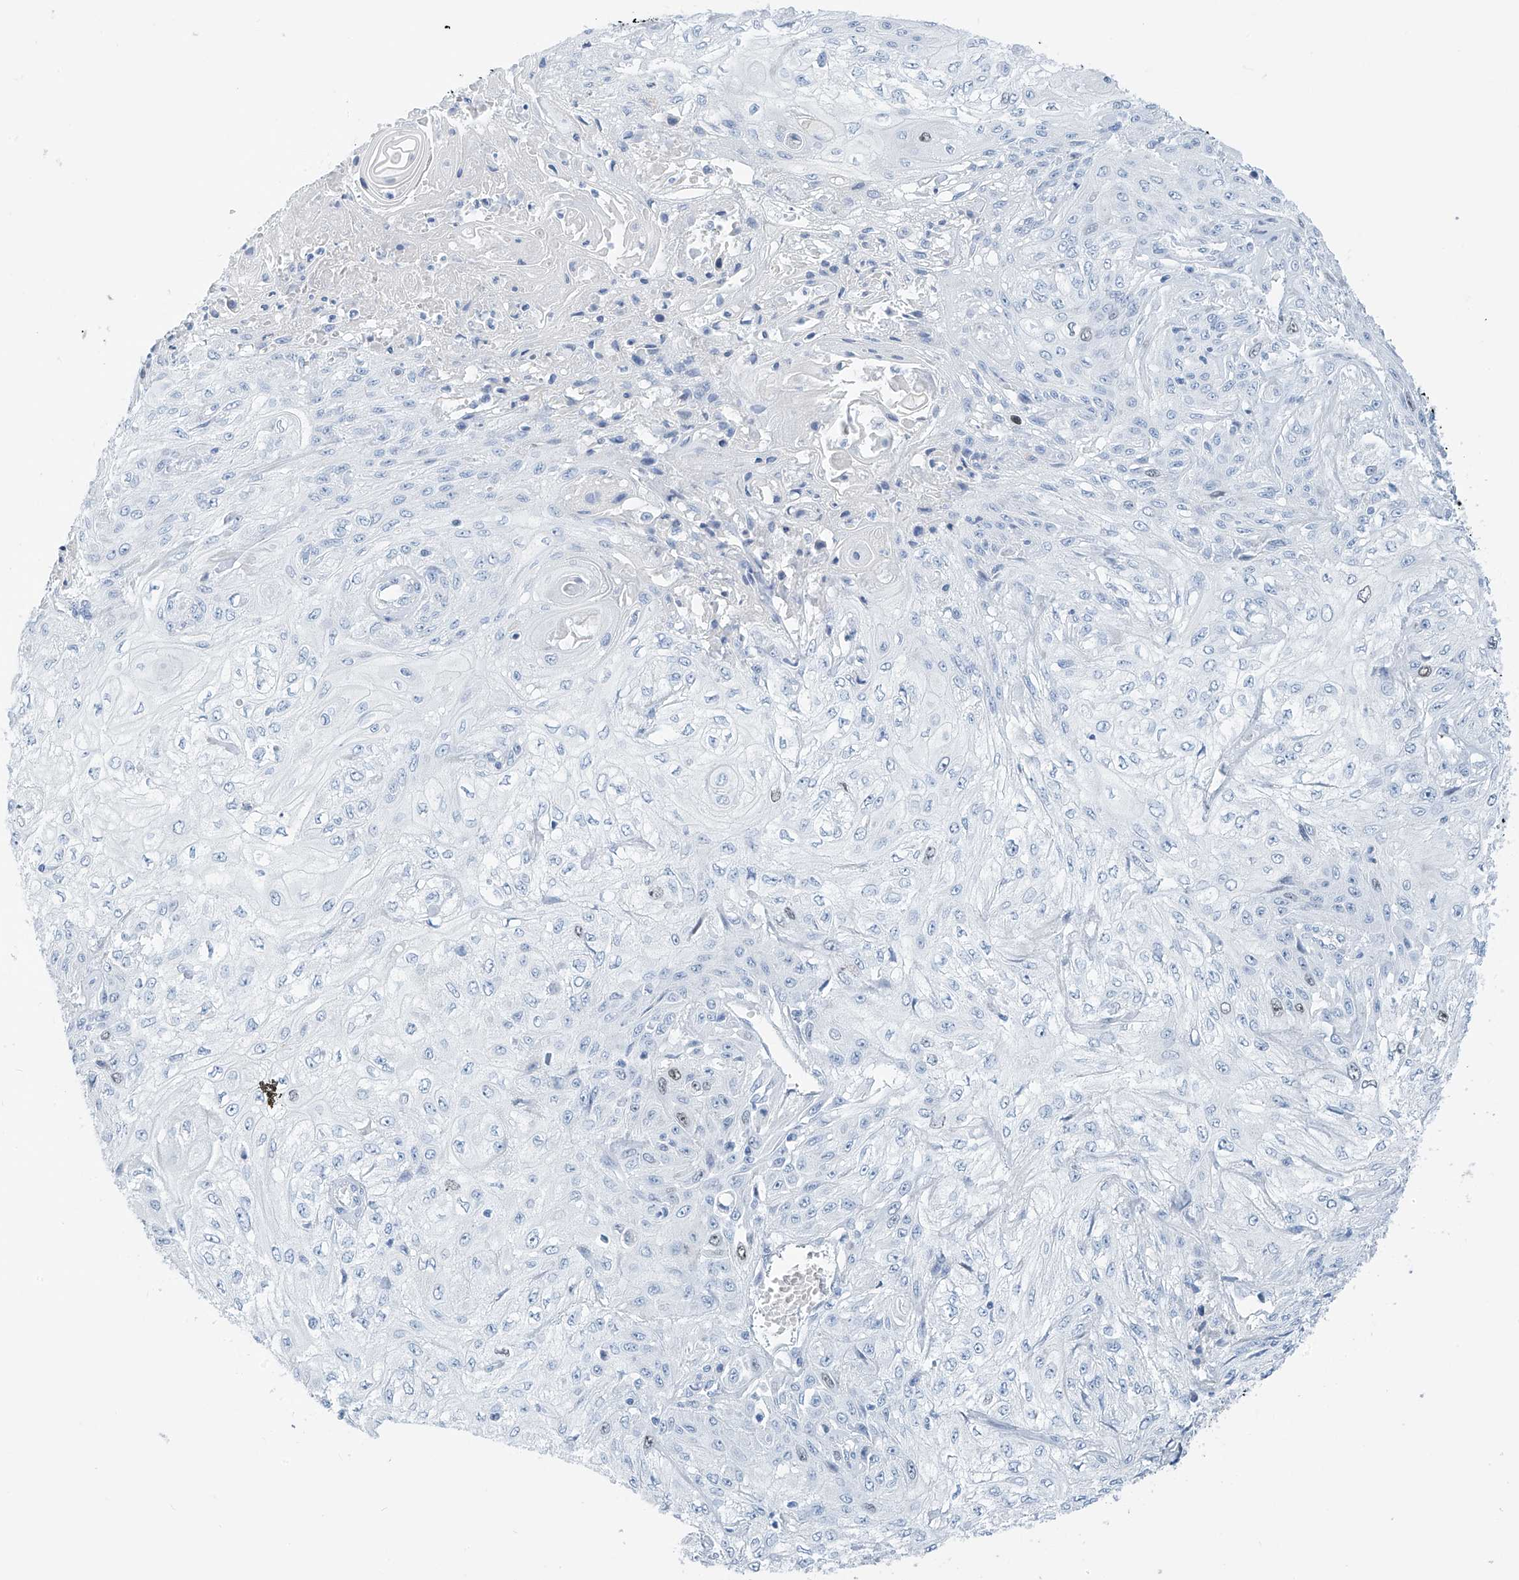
{"staining": {"intensity": "negative", "quantity": "none", "location": "none"}, "tissue": "skin cancer", "cell_type": "Tumor cells", "image_type": "cancer", "snomed": [{"axis": "morphology", "description": "Squamous cell carcinoma, NOS"}, {"axis": "morphology", "description": "Squamous cell carcinoma, metastatic, NOS"}, {"axis": "topography", "description": "Skin"}, {"axis": "topography", "description": "Lymph node"}], "caption": "The micrograph demonstrates no staining of tumor cells in metastatic squamous cell carcinoma (skin).", "gene": "SGO2", "patient": {"sex": "male", "age": 75}}